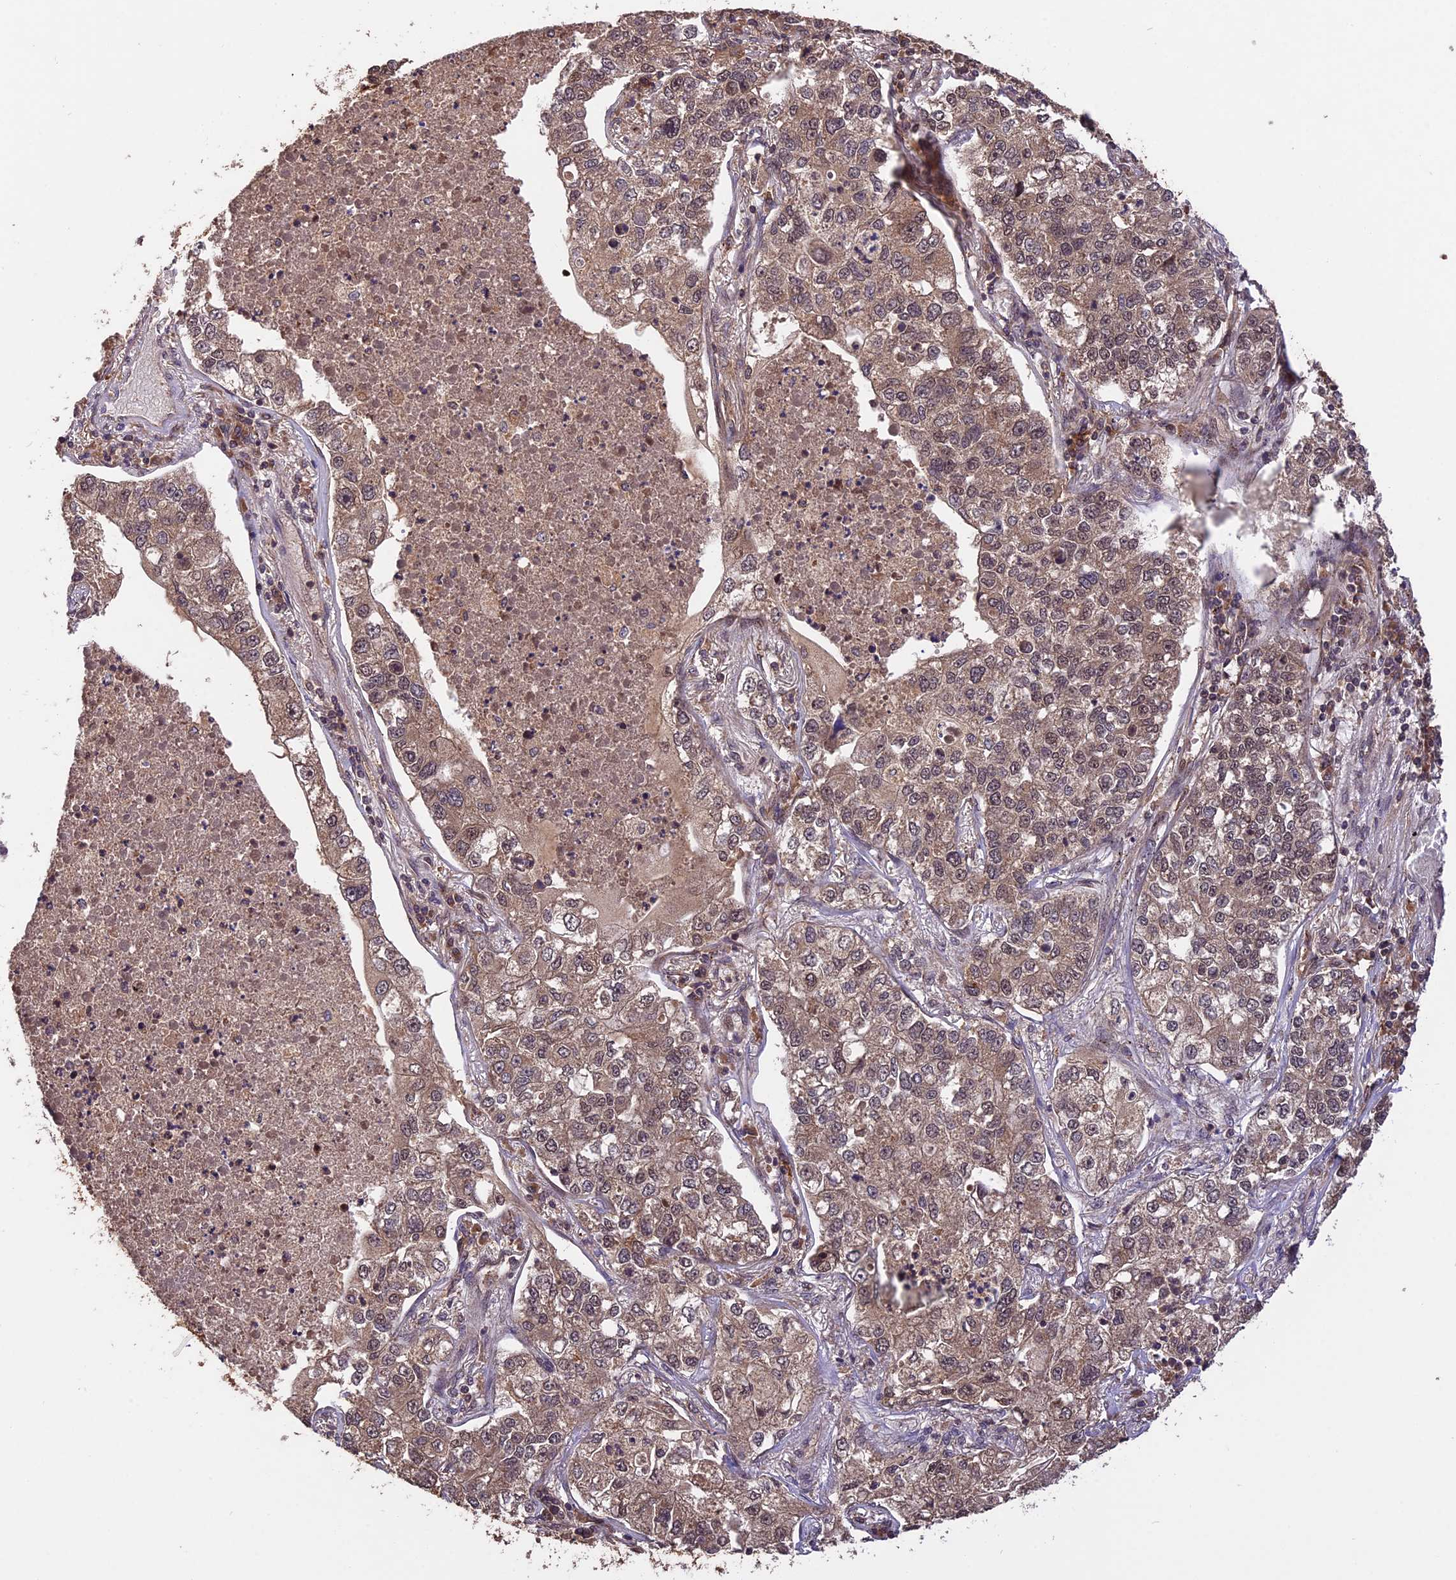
{"staining": {"intensity": "weak", "quantity": "25%-75%", "location": "cytoplasmic/membranous"}, "tissue": "lung cancer", "cell_type": "Tumor cells", "image_type": "cancer", "snomed": [{"axis": "morphology", "description": "Adenocarcinoma, NOS"}, {"axis": "topography", "description": "Lung"}], "caption": "Approximately 25%-75% of tumor cells in human lung cancer (adenocarcinoma) display weak cytoplasmic/membranous protein positivity as visualized by brown immunohistochemical staining.", "gene": "ESCO1", "patient": {"sex": "male", "age": 49}}